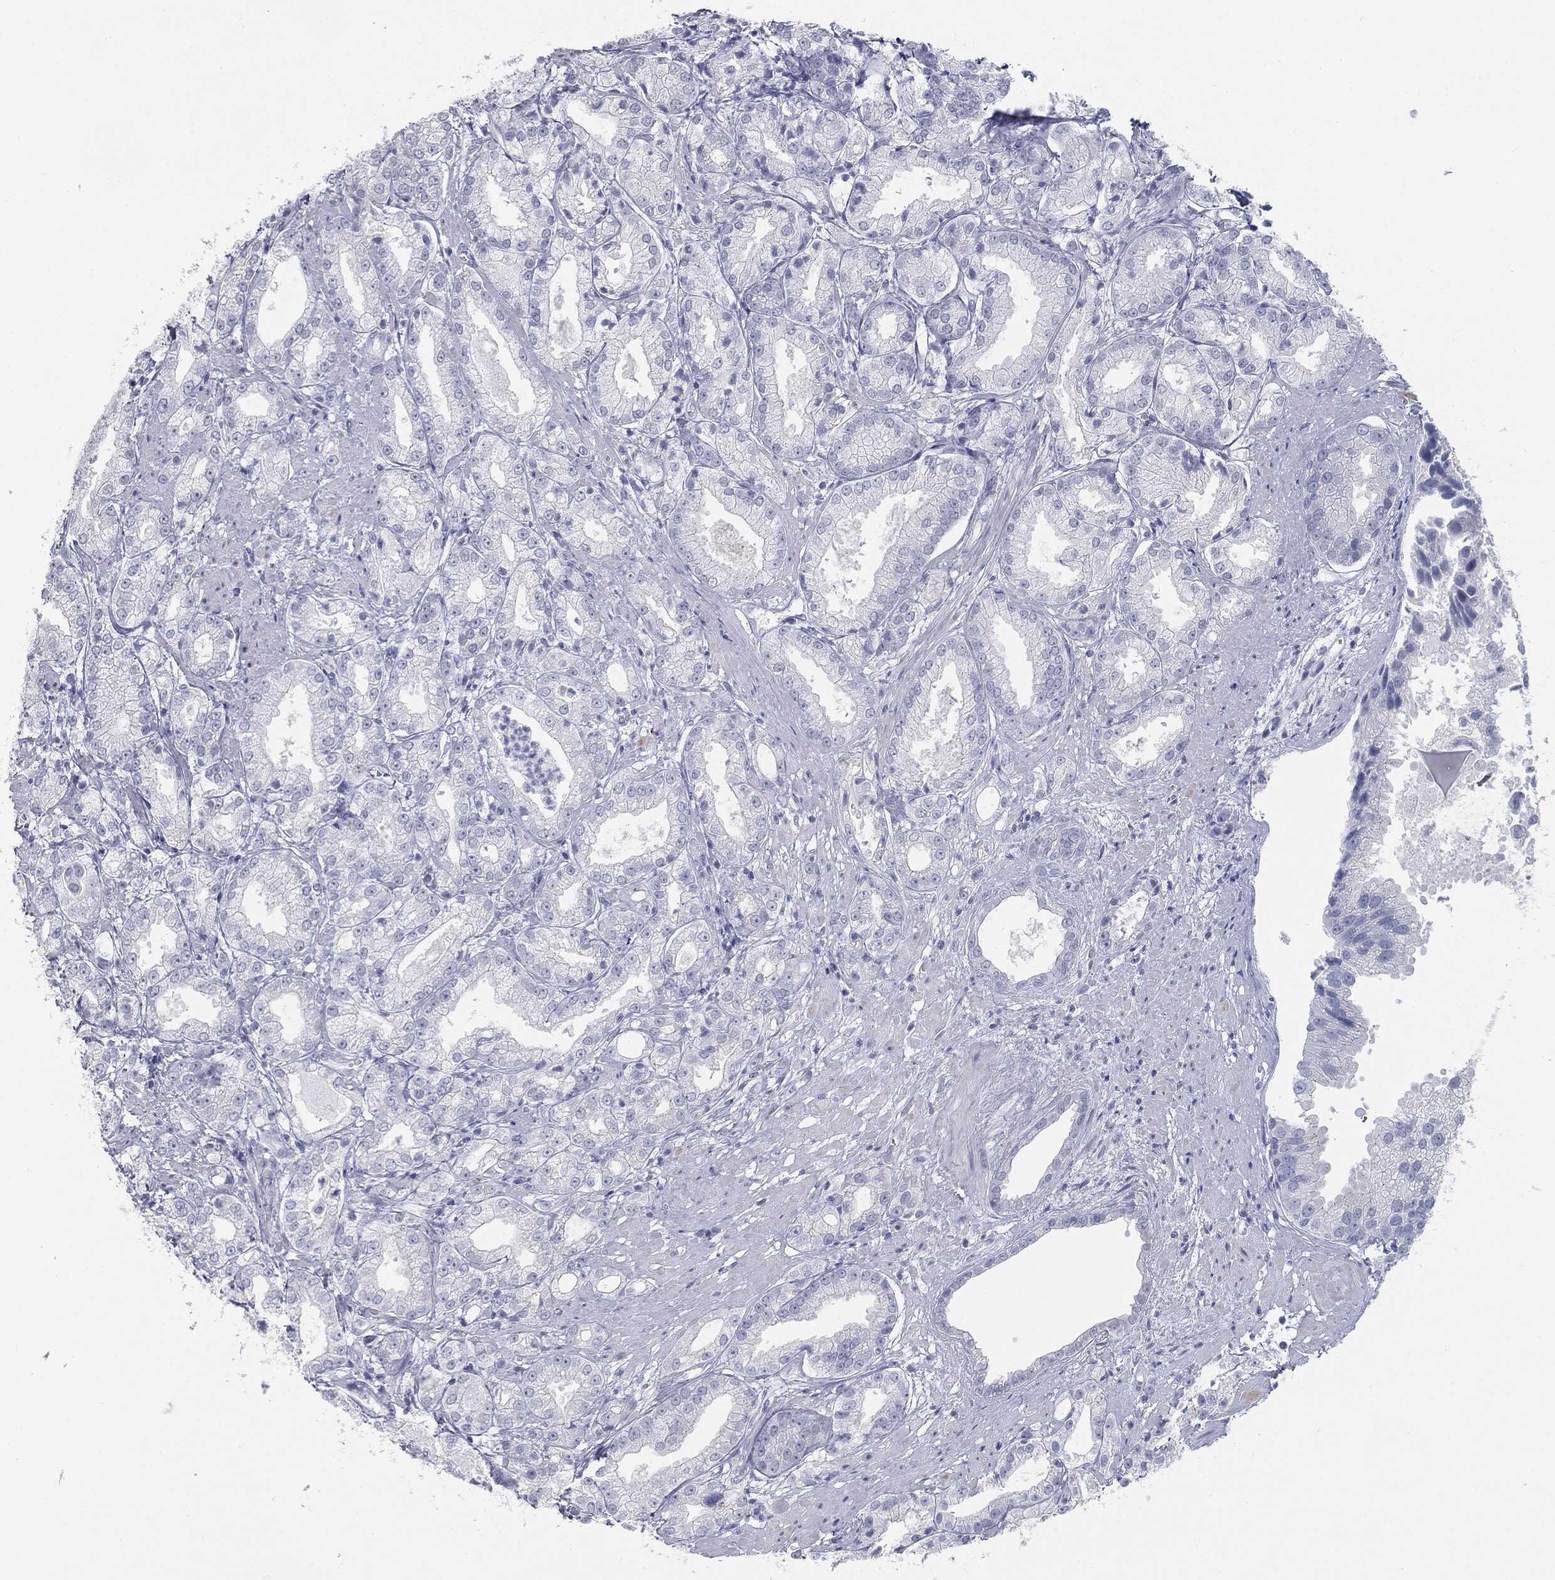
{"staining": {"intensity": "negative", "quantity": "none", "location": "none"}, "tissue": "prostate cancer", "cell_type": "Tumor cells", "image_type": "cancer", "snomed": [{"axis": "morphology", "description": "Adenocarcinoma, High grade"}, {"axis": "topography", "description": "Prostate"}], "caption": "Human prostate cancer stained for a protein using immunohistochemistry demonstrates no expression in tumor cells.", "gene": "TPO", "patient": {"sex": "male", "age": 61}}